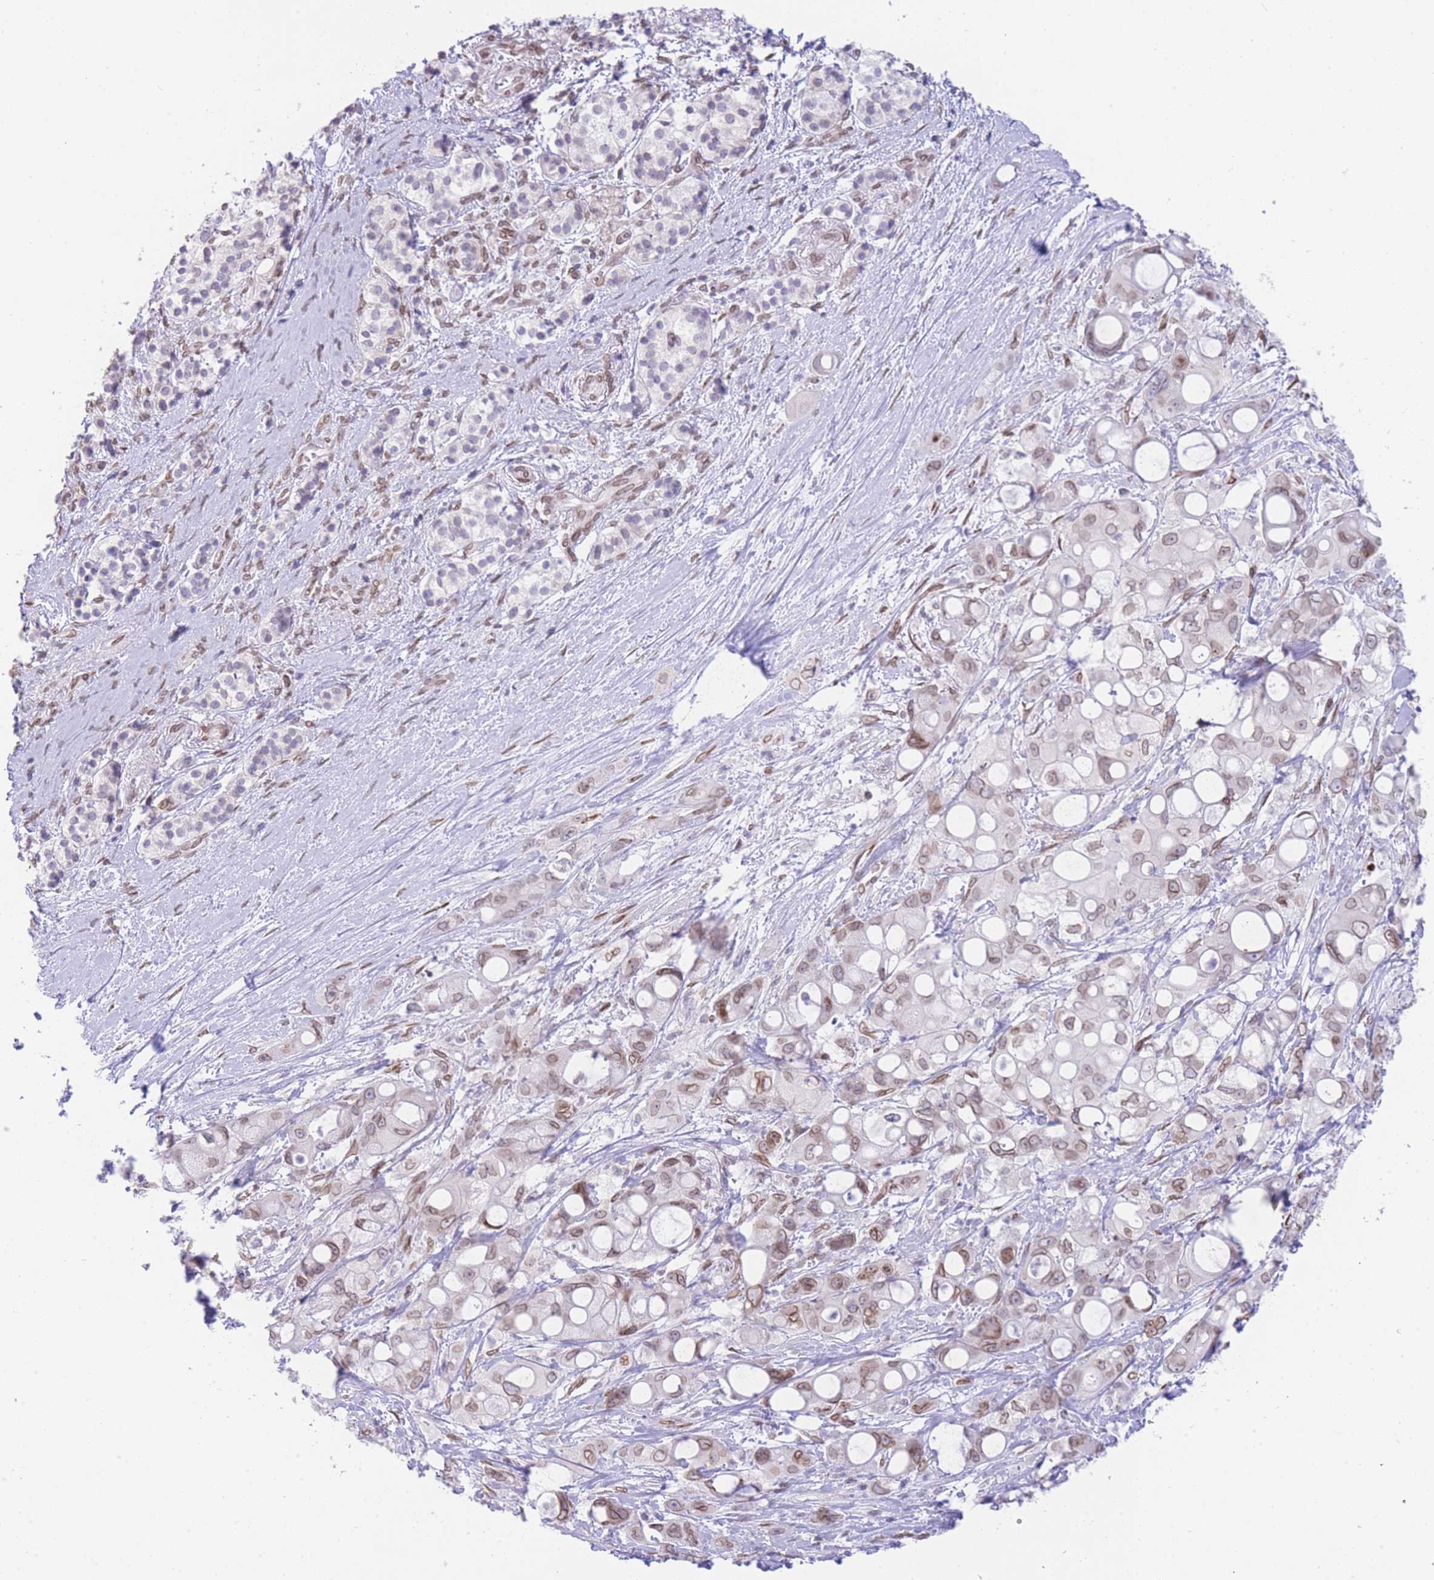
{"staining": {"intensity": "moderate", "quantity": ">75%", "location": "nuclear"}, "tissue": "pancreatic cancer", "cell_type": "Tumor cells", "image_type": "cancer", "snomed": [{"axis": "morphology", "description": "Adenocarcinoma, NOS"}, {"axis": "topography", "description": "Pancreas"}], "caption": "IHC photomicrograph of neoplastic tissue: human pancreatic adenocarcinoma stained using immunohistochemistry (IHC) demonstrates medium levels of moderate protein expression localized specifically in the nuclear of tumor cells, appearing as a nuclear brown color.", "gene": "OR10AD1", "patient": {"sex": "male", "age": 68}}